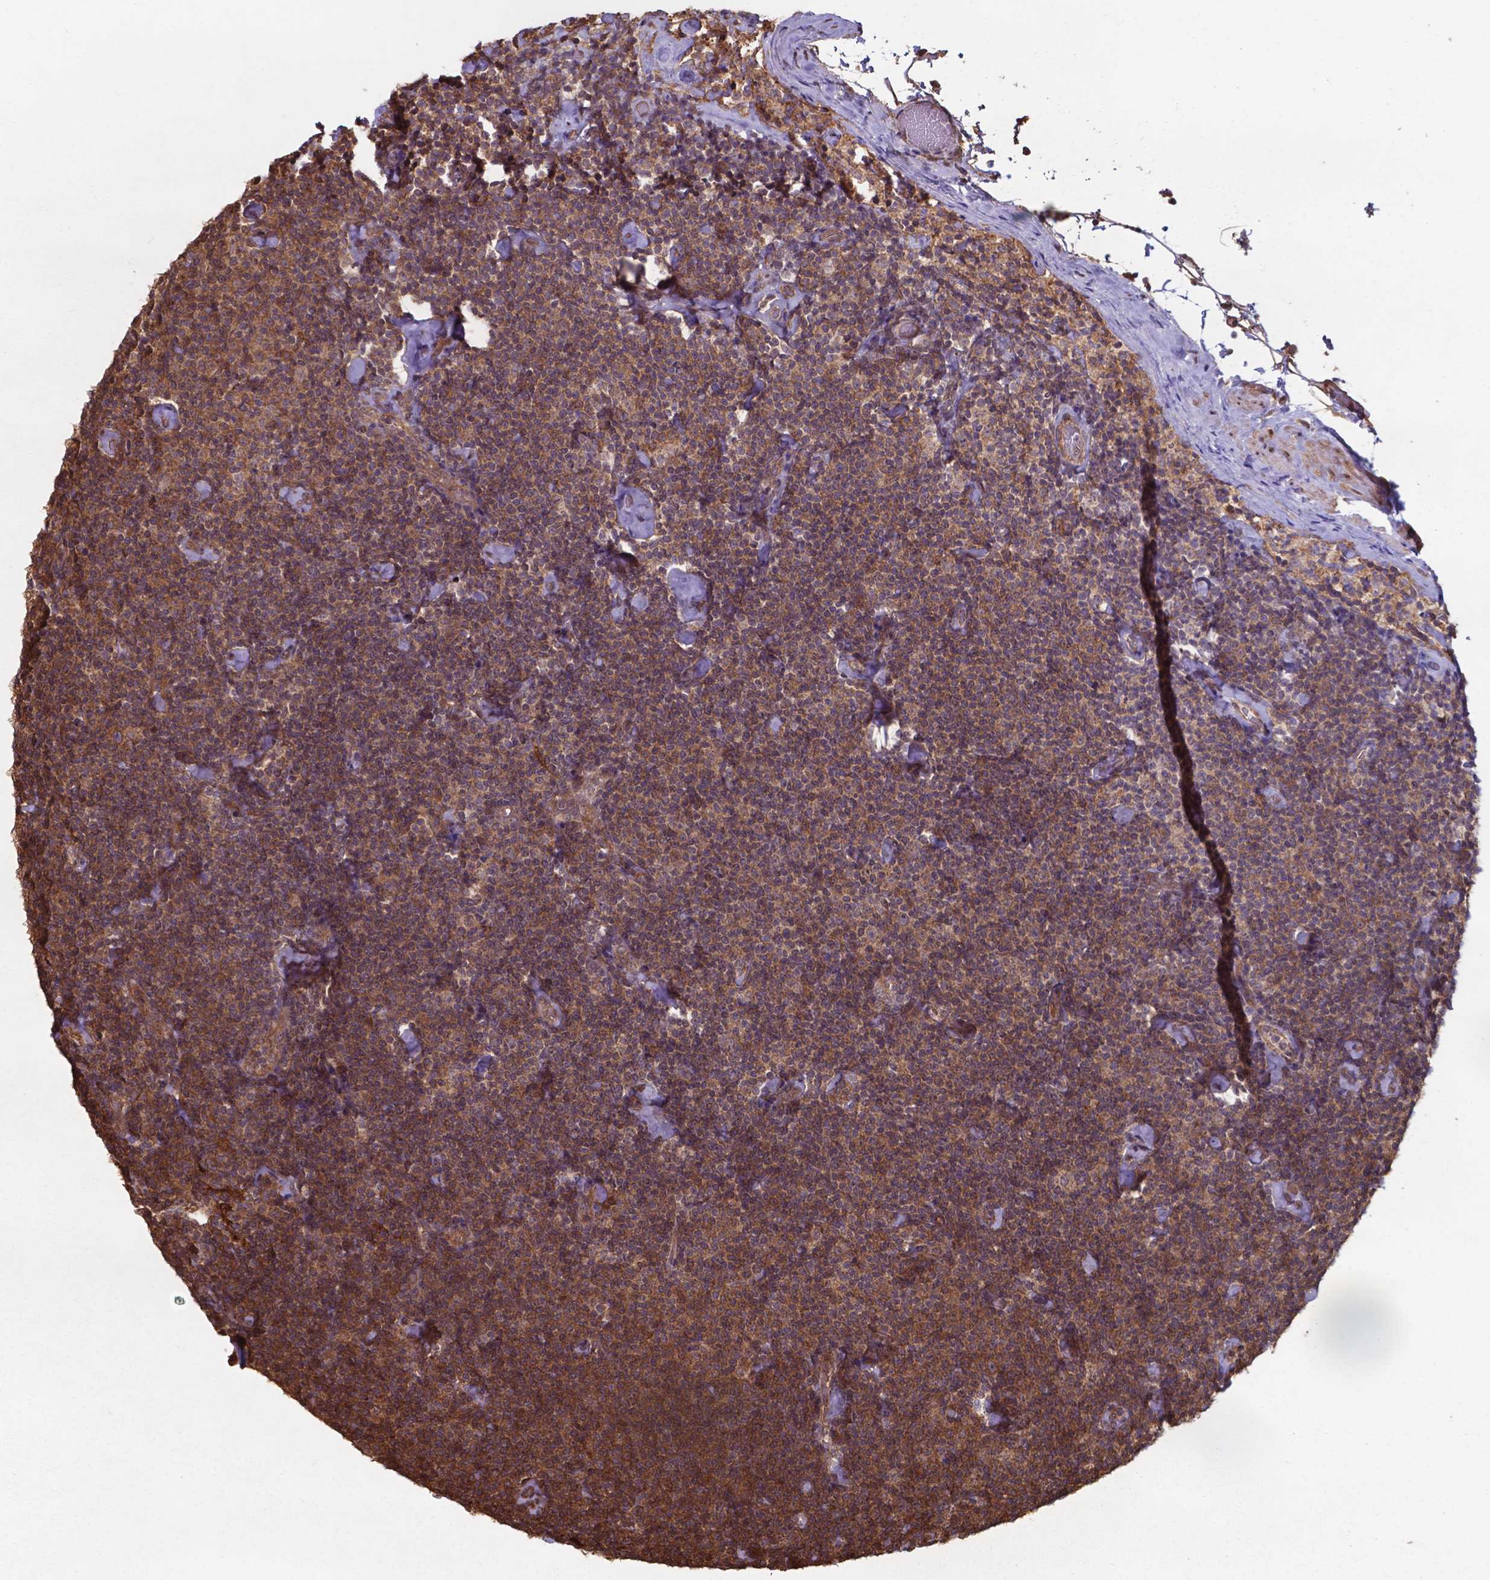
{"staining": {"intensity": "moderate", "quantity": ">75%", "location": "cytoplasmic/membranous,nuclear"}, "tissue": "lymphoma", "cell_type": "Tumor cells", "image_type": "cancer", "snomed": [{"axis": "morphology", "description": "Malignant lymphoma, non-Hodgkin's type, Low grade"}, {"axis": "topography", "description": "Lymph node"}], "caption": "Protein expression analysis of malignant lymphoma, non-Hodgkin's type (low-grade) reveals moderate cytoplasmic/membranous and nuclear staining in approximately >75% of tumor cells.", "gene": "CHP2", "patient": {"sex": "male", "age": 81}}